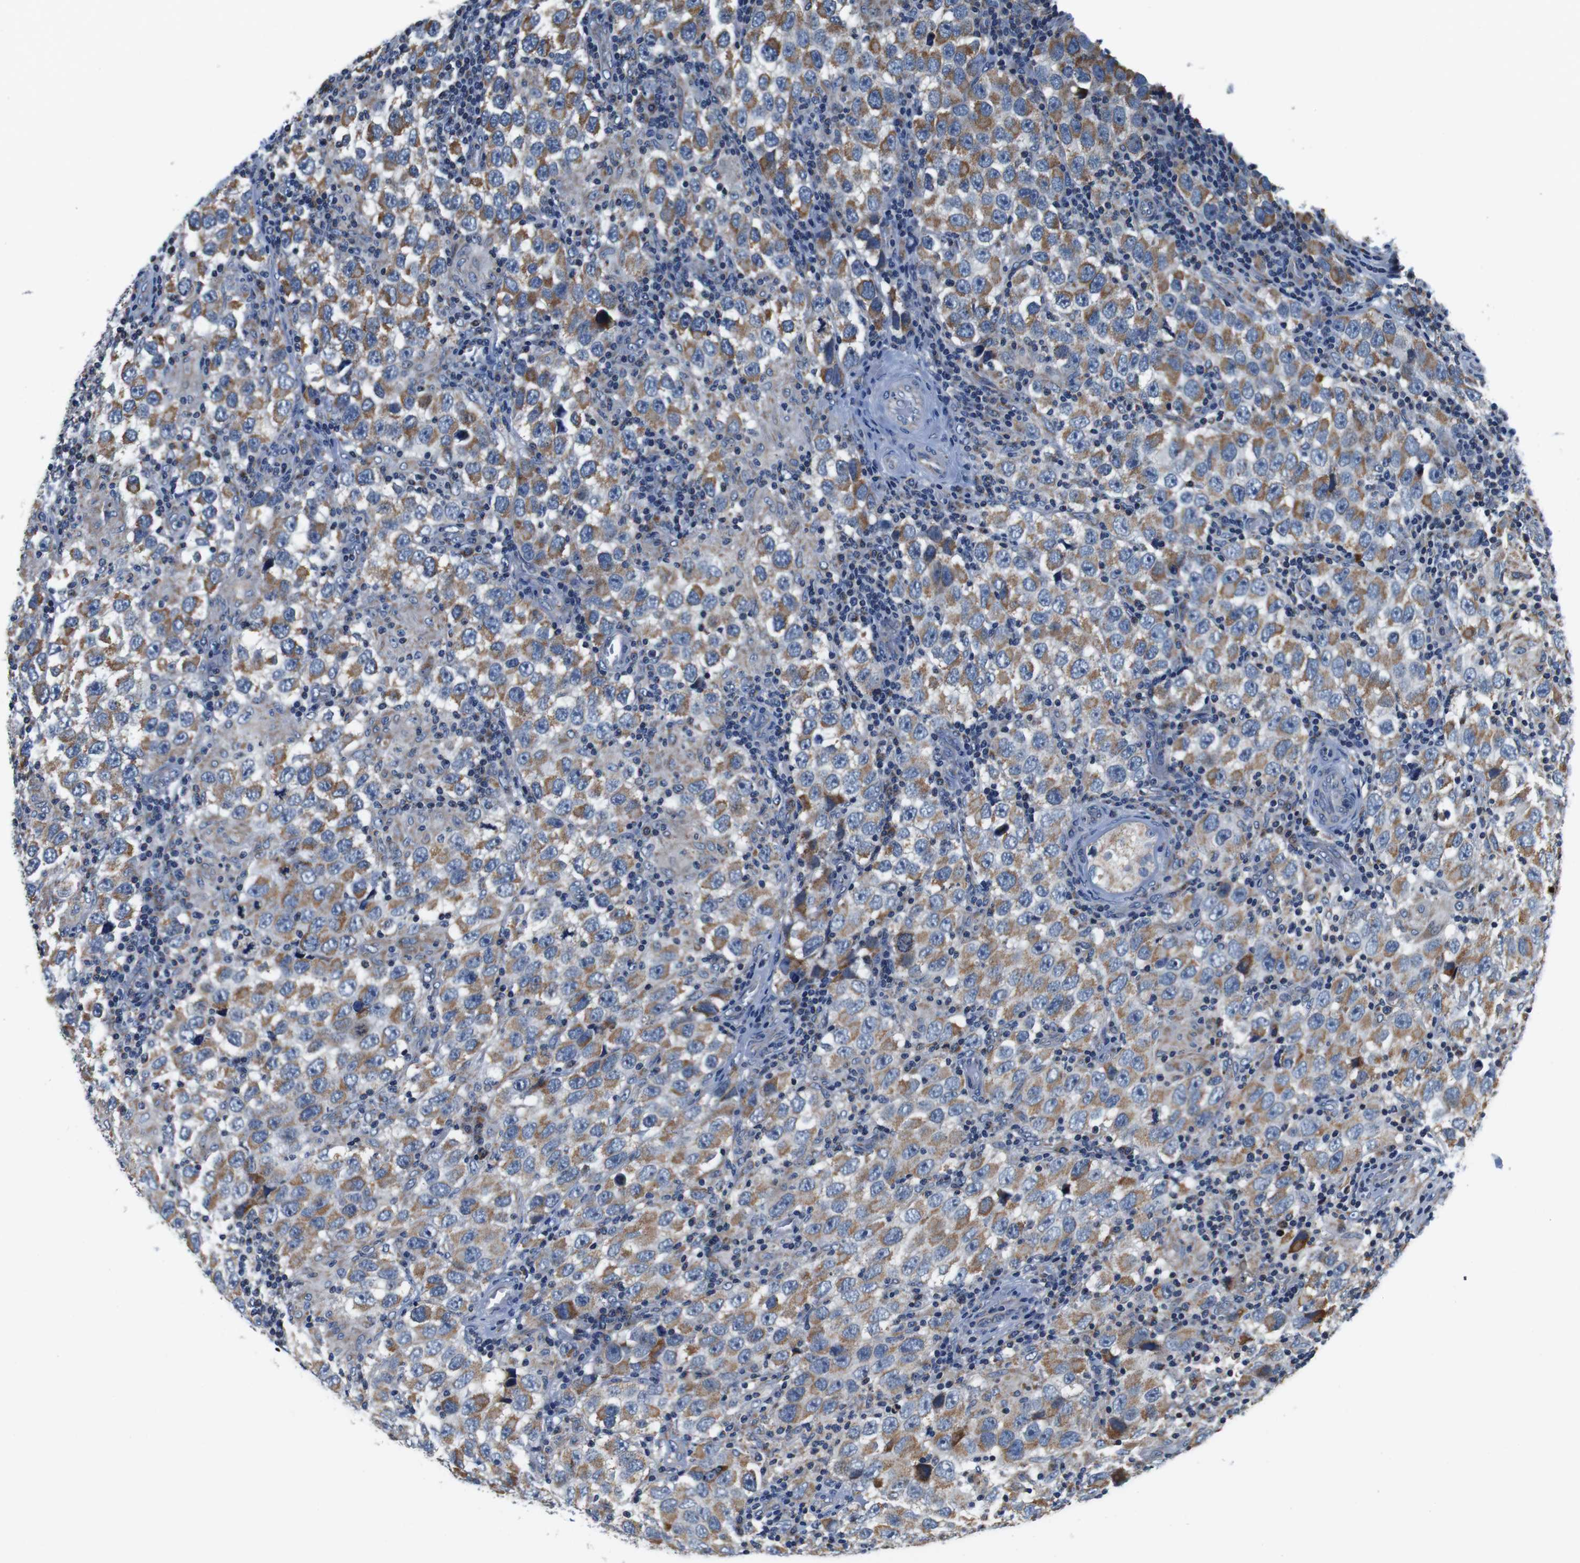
{"staining": {"intensity": "moderate", "quantity": ">75%", "location": "cytoplasmic/membranous"}, "tissue": "testis cancer", "cell_type": "Tumor cells", "image_type": "cancer", "snomed": [{"axis": "morphology", "description": "Carcinoma, Embryonal, NOS"}, {"axis": "topography", "description": "Testis"}], "caption": "Testis embryonal carcinoma tissue displays moderate cytoplasmic/membranous positivity in about >75% of tumor cells The protein is stained brown, and the nuclei are stained in blue (DAB (3,3'-diaminobenzidine) IHC with brightfield microscopy, high magnification).", "gene": "LRP4", "patient": {"sex": "male", "age": 21}}